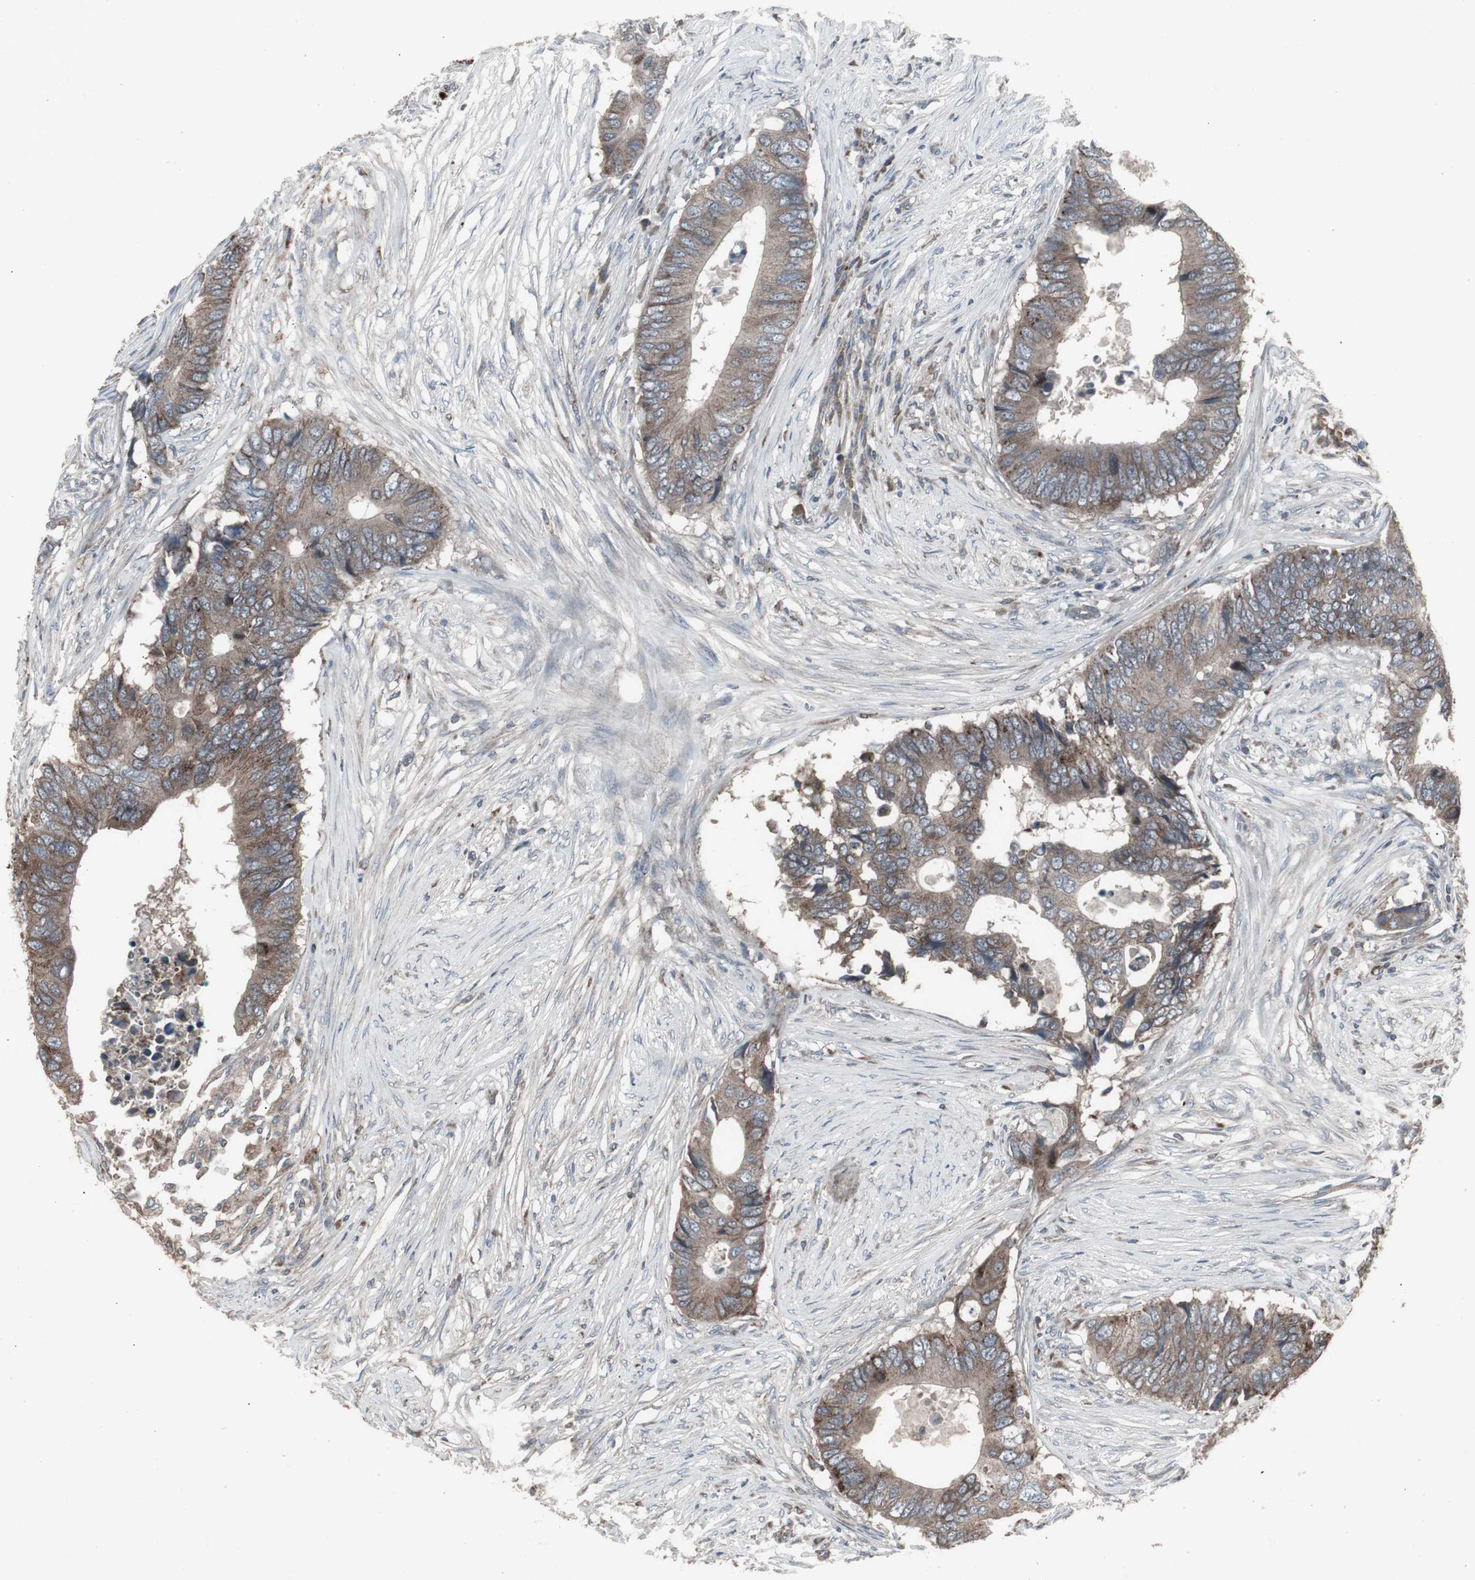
{"staining": {"intensity": "weak", "quantity": ">75%", "location": "cytoplasmic/membranous"}, "tissue": "colorectal cancer", "cell_type": "Tumor cells", "image_type": "cancer", "snomed": [{"axis": "morphology", "description": "Adenocarcinoma, NOS"}, {"axis": "topography", "description": "Colon"}], "caption": "Human colorectal adenocarcinoma stained for a protein (brown) shows weak cytoplasmic/membranous positive positivity in about >75% of tumor cells.", "gene": "SSTR2", "patient": {"sex": "male", "age": 71}}